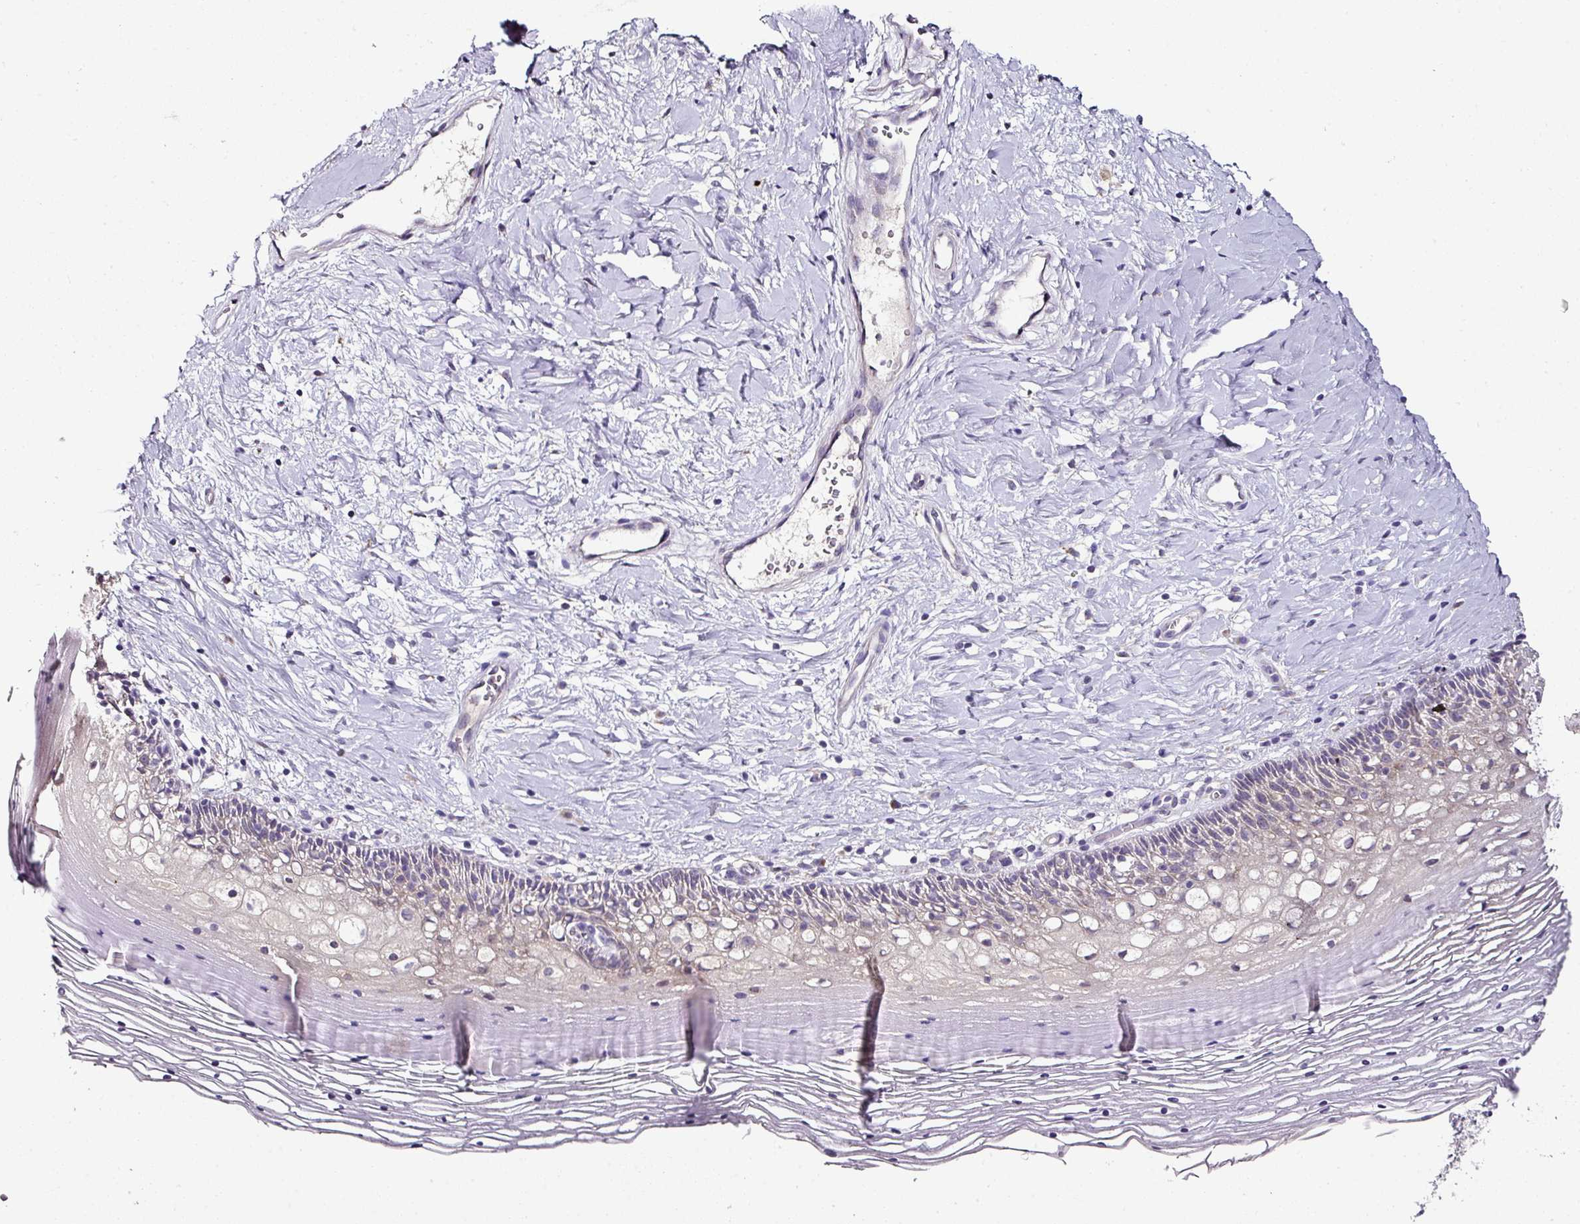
{"staining": {"intensity": "weak", "quantity": "25%-75%", "location": "cytoplasmic/membranous"}, "tissue": "cervix", "cell_type": "Glandular cells", "image_type": "normal", "snomed": [{"axis": "morphology", "description": "Normal tissue, NOS"}, {"axis": "topography", "description": "Cervix"}], "caption": "IHC of benign cervix demonstrates low levels of weak cytoplasmic/membranous positivity in about 25%-75% of glandular cells. Nuclei are stained in blue.", "gene": "SKIC2", "patient": {"sex": "female", "age": 36}}